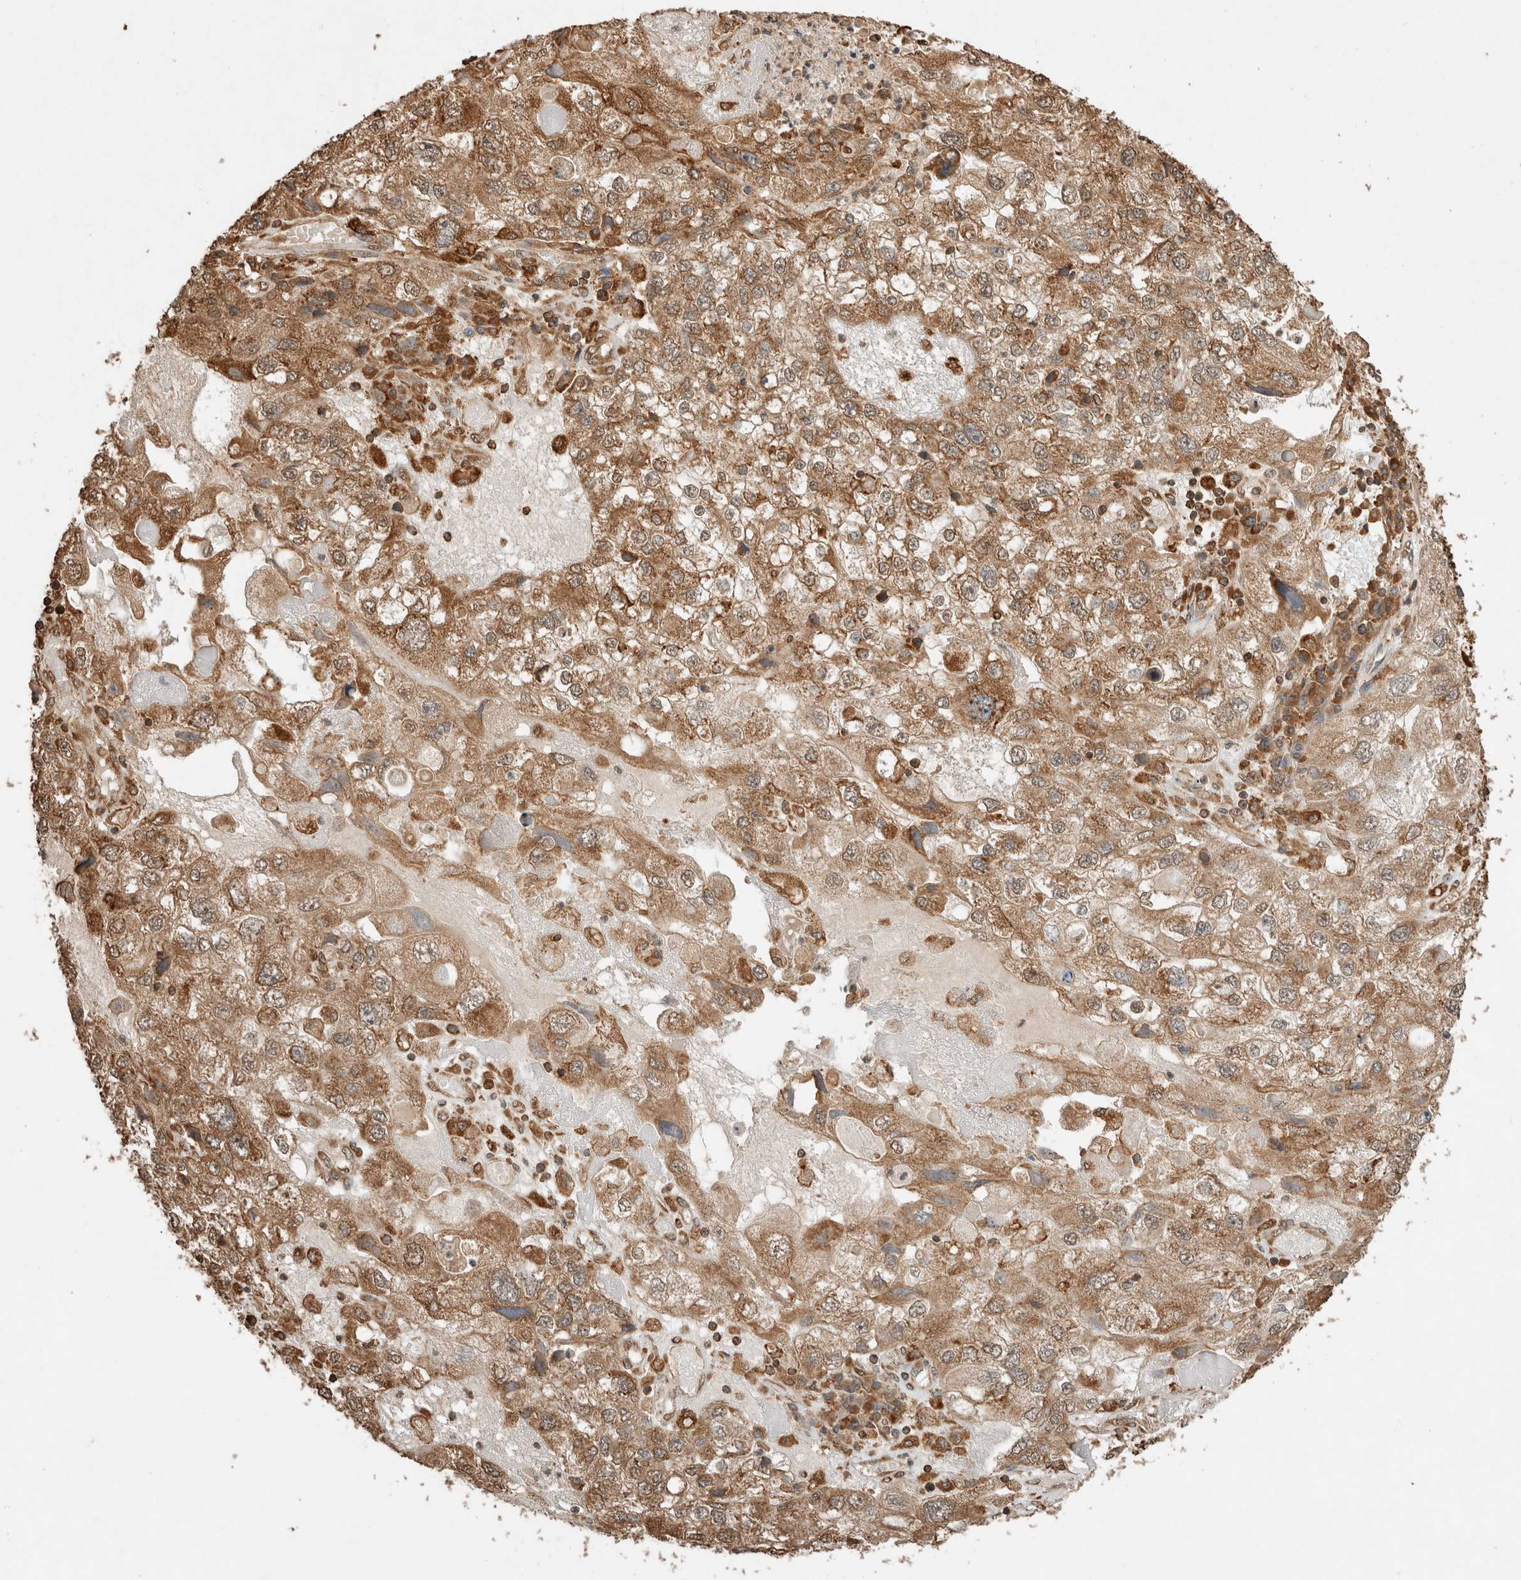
{"staining": {"intensity": "moderate", "quantity": ">75%", "location": "cytoplasmic/membranous"}, "tissue": "endometrial cancer", "cell_type": "Tumor cells", "image_type": "cancer", "snomed": [{"axis": "morphology", "description": "Adenocarcinoma, NOS"}, {"axis": "topography", "description": "Endometrium"}], "caption": "This is a histology image of immunohistochemistry staining of endometrial adenocarcinoma, which shows moderate staining in the cytoplasmic/membranous of tumor cells.", "gene": "ERAP1", "patient": {"sex": "female", "age": 49}}